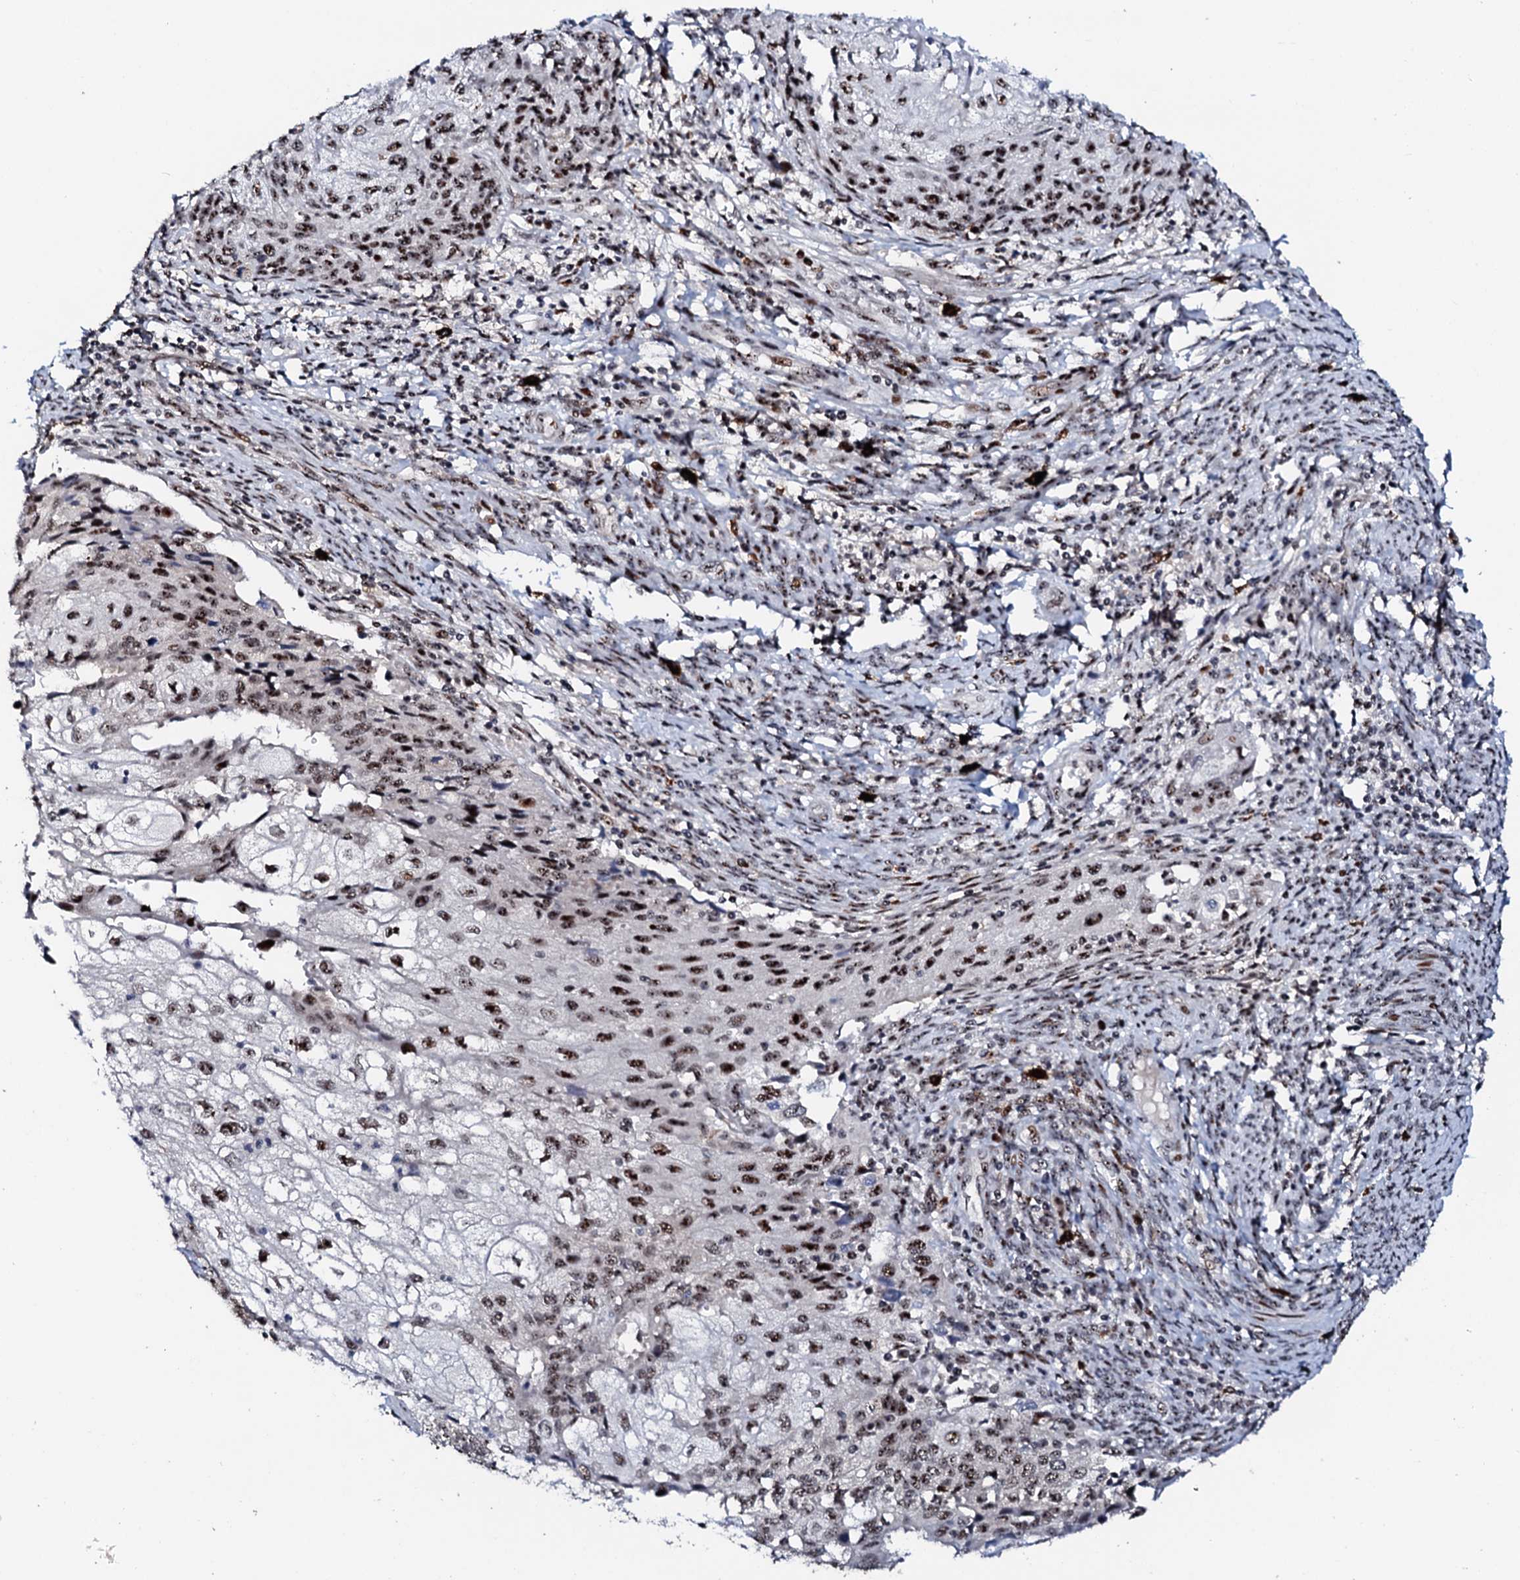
{"staining": {"intensity": "moderate", "quantity": ">75%", "location": "nuclear"}, "tissue": "cervical cancer", "cell_type": "Tumor cells", "image_type": "cancer", "snomed": [{"axis": "morphology", "description": "Squamous cell carcinoma, NOS"}, {"axis": "topography", "description": "Cervix"}], "caption": "Moderate nuclear expression is appreciated in approximately >75% of tumor cells in cervical cancer (squamous cell carcinoma). (DAB IHC, brown staining for protein, blue staining for nuclei).", "gene": "NEUROG3", "patient": {"sex": "female", "age": 67}}